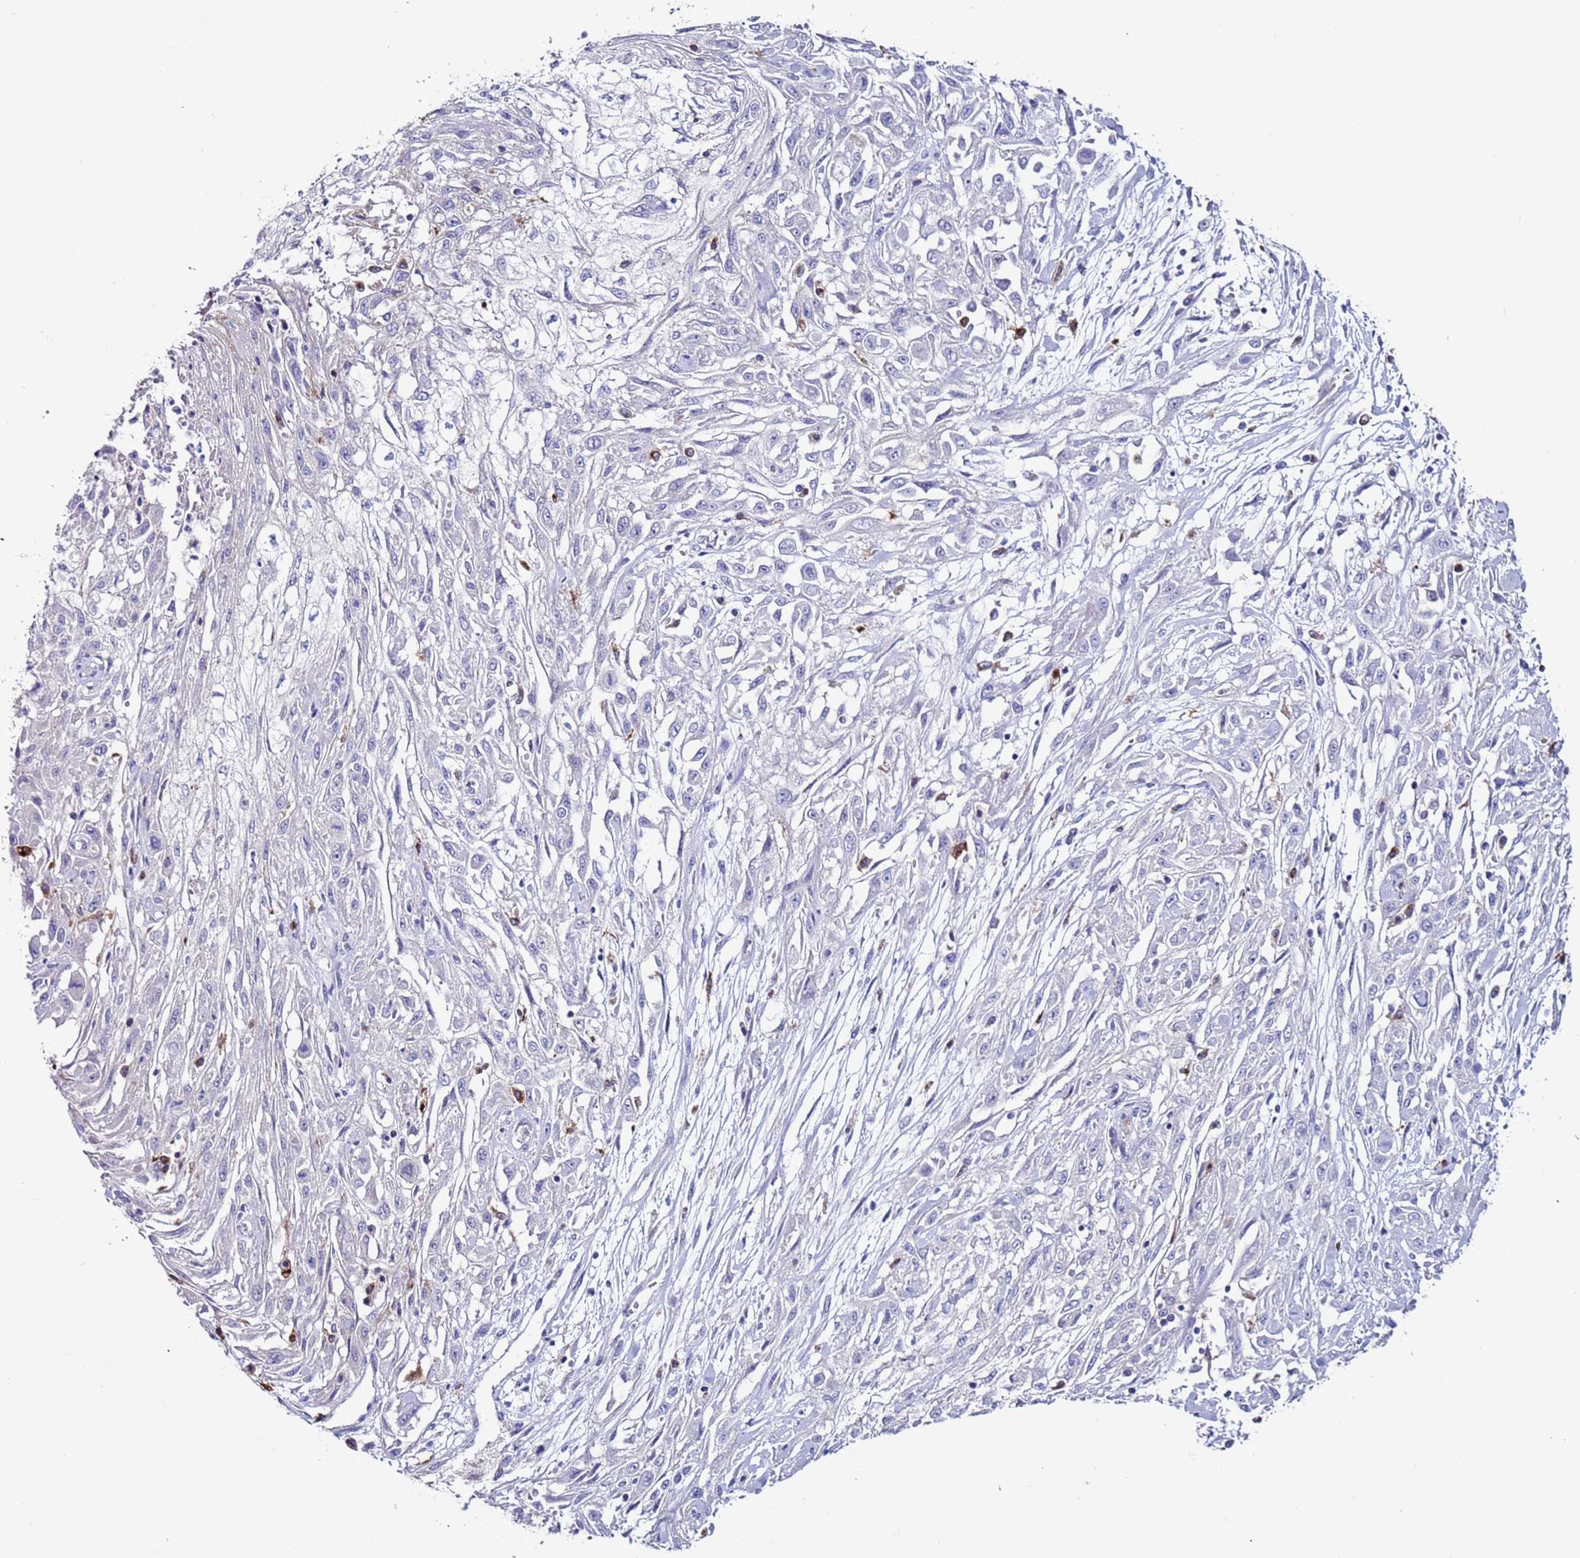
{"staining": {"intensity": "negative", "quantity": "none", "location": "none"}, "tissue": "skin cancer", "cell_type": "Tumor cells", "image_type": "cancer", "snomed": [{"axis": "morphology", "description": "Squamous cell carcinoma, NOS"}, {"axis": "morphology", "description": "Squamous cell carcinoma, metastatic, NOS"}, {"axis": "topography", "description": "Skin"}, {"axis": "topography", "description": "Lymph node"}], "caption": "Protein analysis of squamous cell carcinoma (skin) exhibits no significant positivity in tumor cells.", "gene": "GREB1L", "patient": {"sex": "male", "age": 75}}